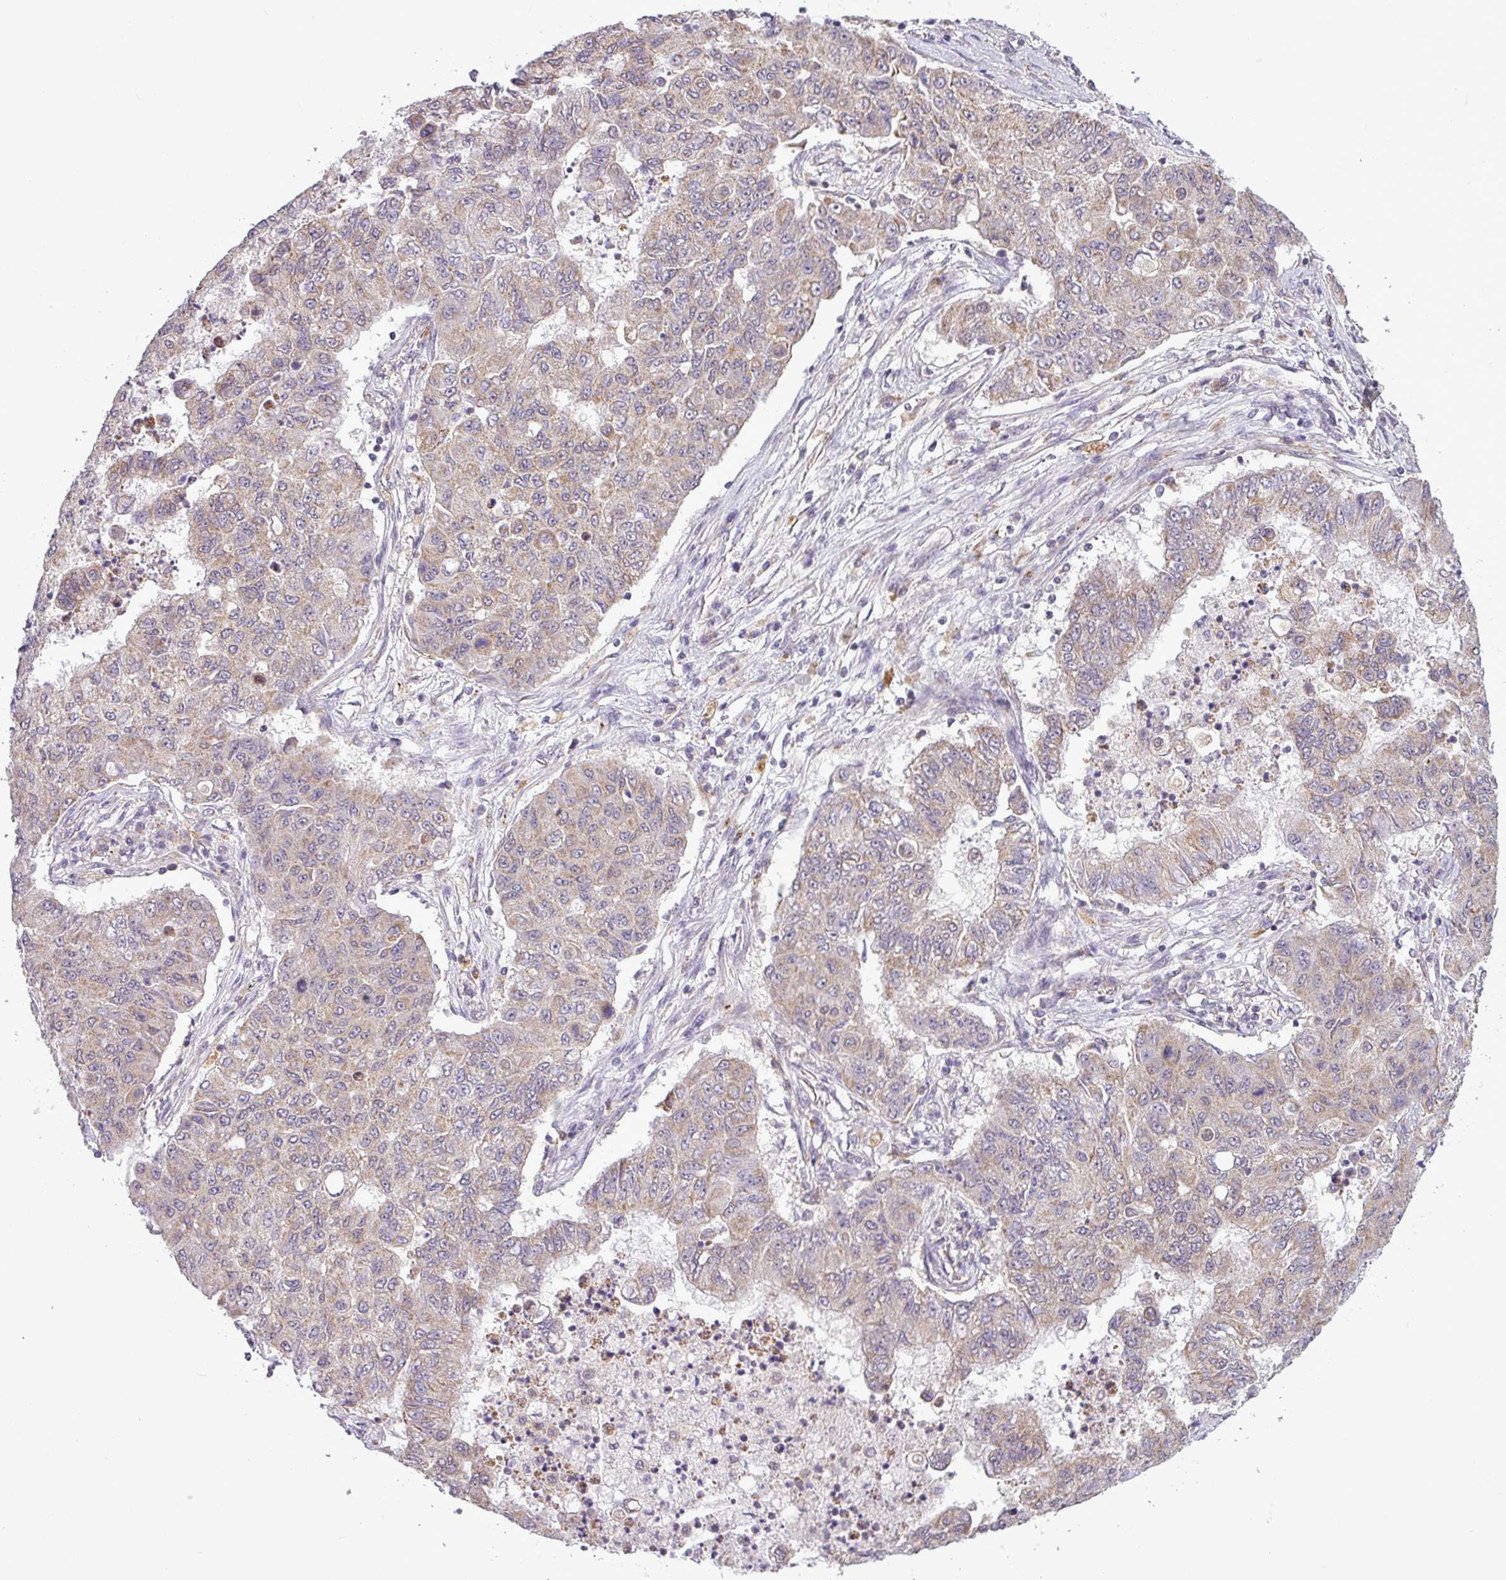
{"staining": {"intensity": "weak", "quantity": ">75%", "location": "cytoplasmic/membranous"}, "tissue": "lung cancer", "cell_type": "Tumor cells", "image_type": "cancer", "snomed": [{"axis": "morphology", "description": "Squamous cell carcinoma, NOS"}, {"axis": "topography", "description": "Lung"}], "caption": "An immunohistochemistry (IHC) histopathology image of neoplastic tissue is shown. Protein staining in brown labels weak cytoplasmic/membranous positivity in lung cancer (squamous cell carcinoma) within tumor cells.", "gene": "ZNF217", "patient": {"sex": "male", "age": 74}}